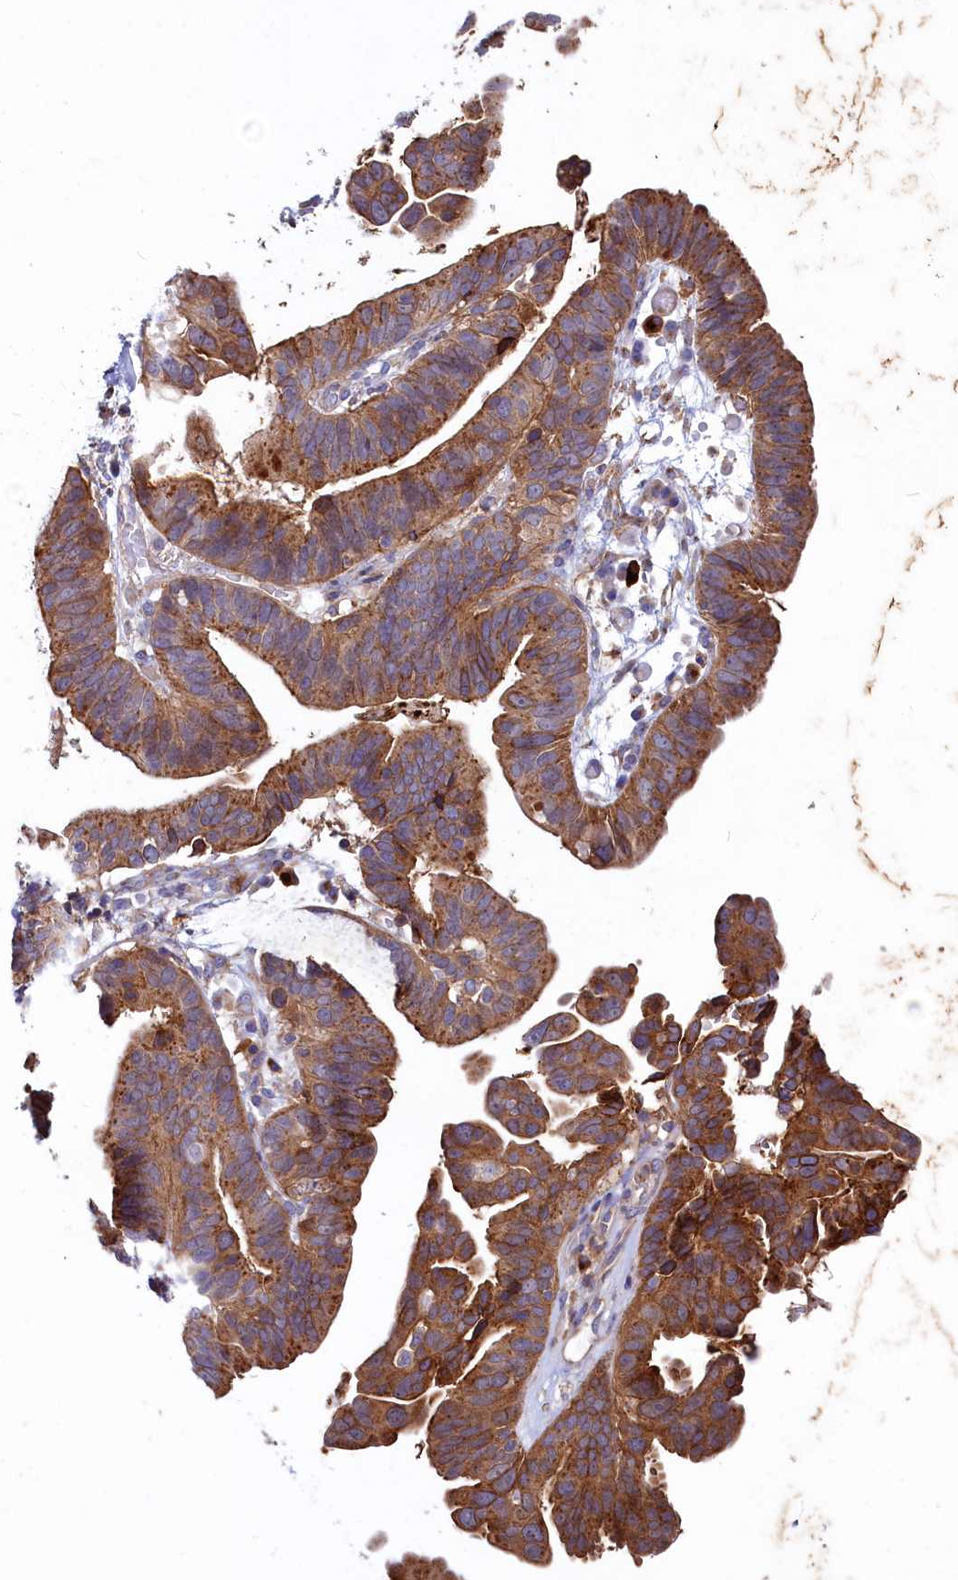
{"staining": {"intensity": "strong", "quantity": ">75%", "location": "cytoplasmic/membranous"}, "tissue": "ovarian cancer", "cell_type": "Tumor cells", "image_type": "cancer", "snomed": [{"axis": "morphology", "description": "Cystadenocarcinoma, serous, NOS"}, {"axis": "topography", "description": "Ovary"}], "caption": "Immunohistochemistry histopathology image of human ovarian cancer stained for a protein (brown), which exhibits high levels of strong cytoplasmic/membranous expression in approximately >75% of tumor cells.", "gene": "SCAMP4", "patient": {"sex": "female", "age": 56}}